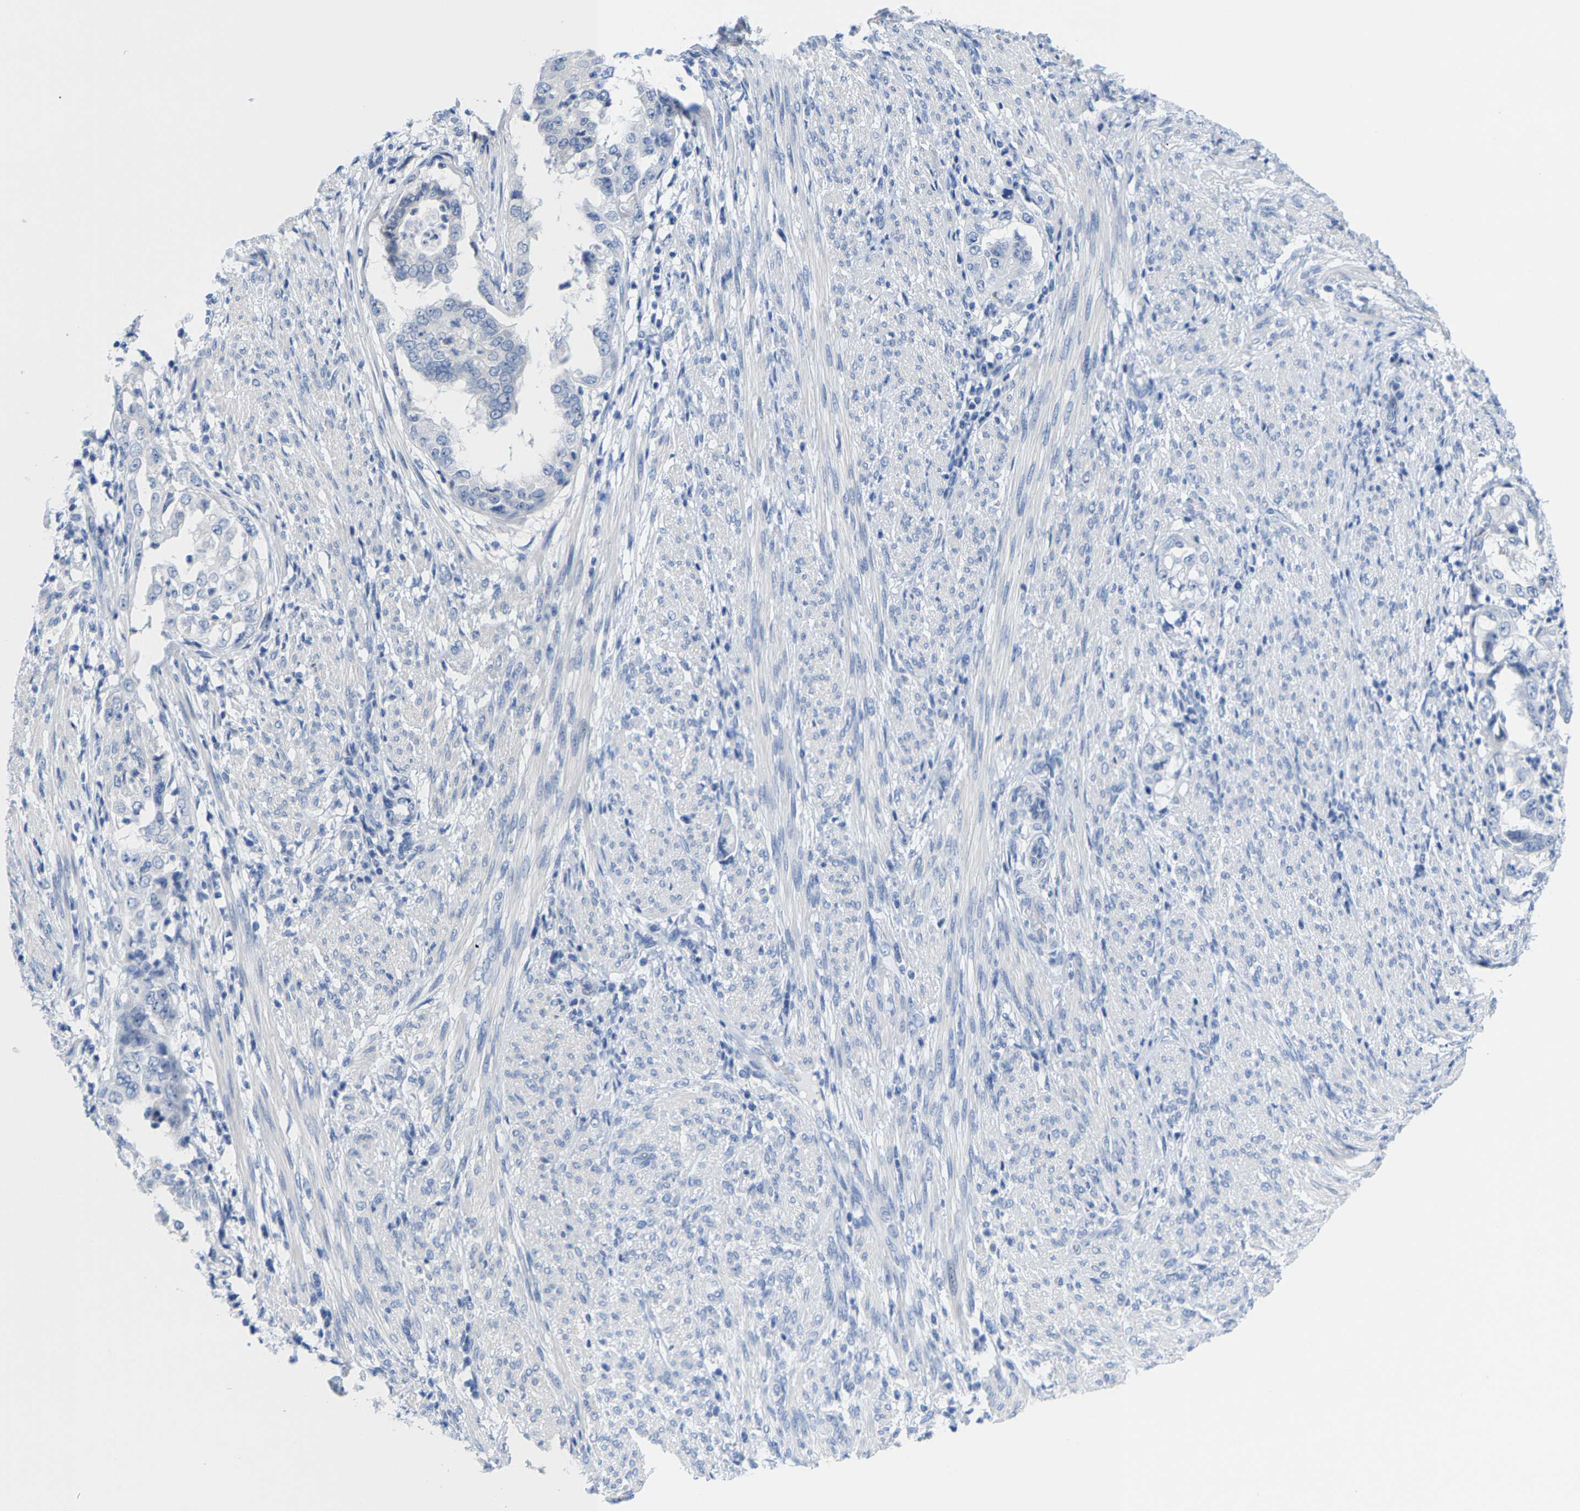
{"staining": {"intensity": "negative", "quantity": "none", "location": "none"}, "tissue": "endometrial cancer", "cell_type": "Tumor cells", "image_type": "cancer", "snomed": [{"axis": "morphology", "description": "Adenocarcinoma, NOS"}, {"axis": "topography", "description": "Endometrium"}], "caption": "Endometrial adenocarcinoma was stained to show a protein in brown. There is no significant staining in tumor cells. The staining was performed using DAB to visualize the protein expression in brown, while the nuclei were stained in blue with hematoxylin (Magnification: 20x).", "gene": "KLHL1", "patient": {"sex": "female", "age": 85}}